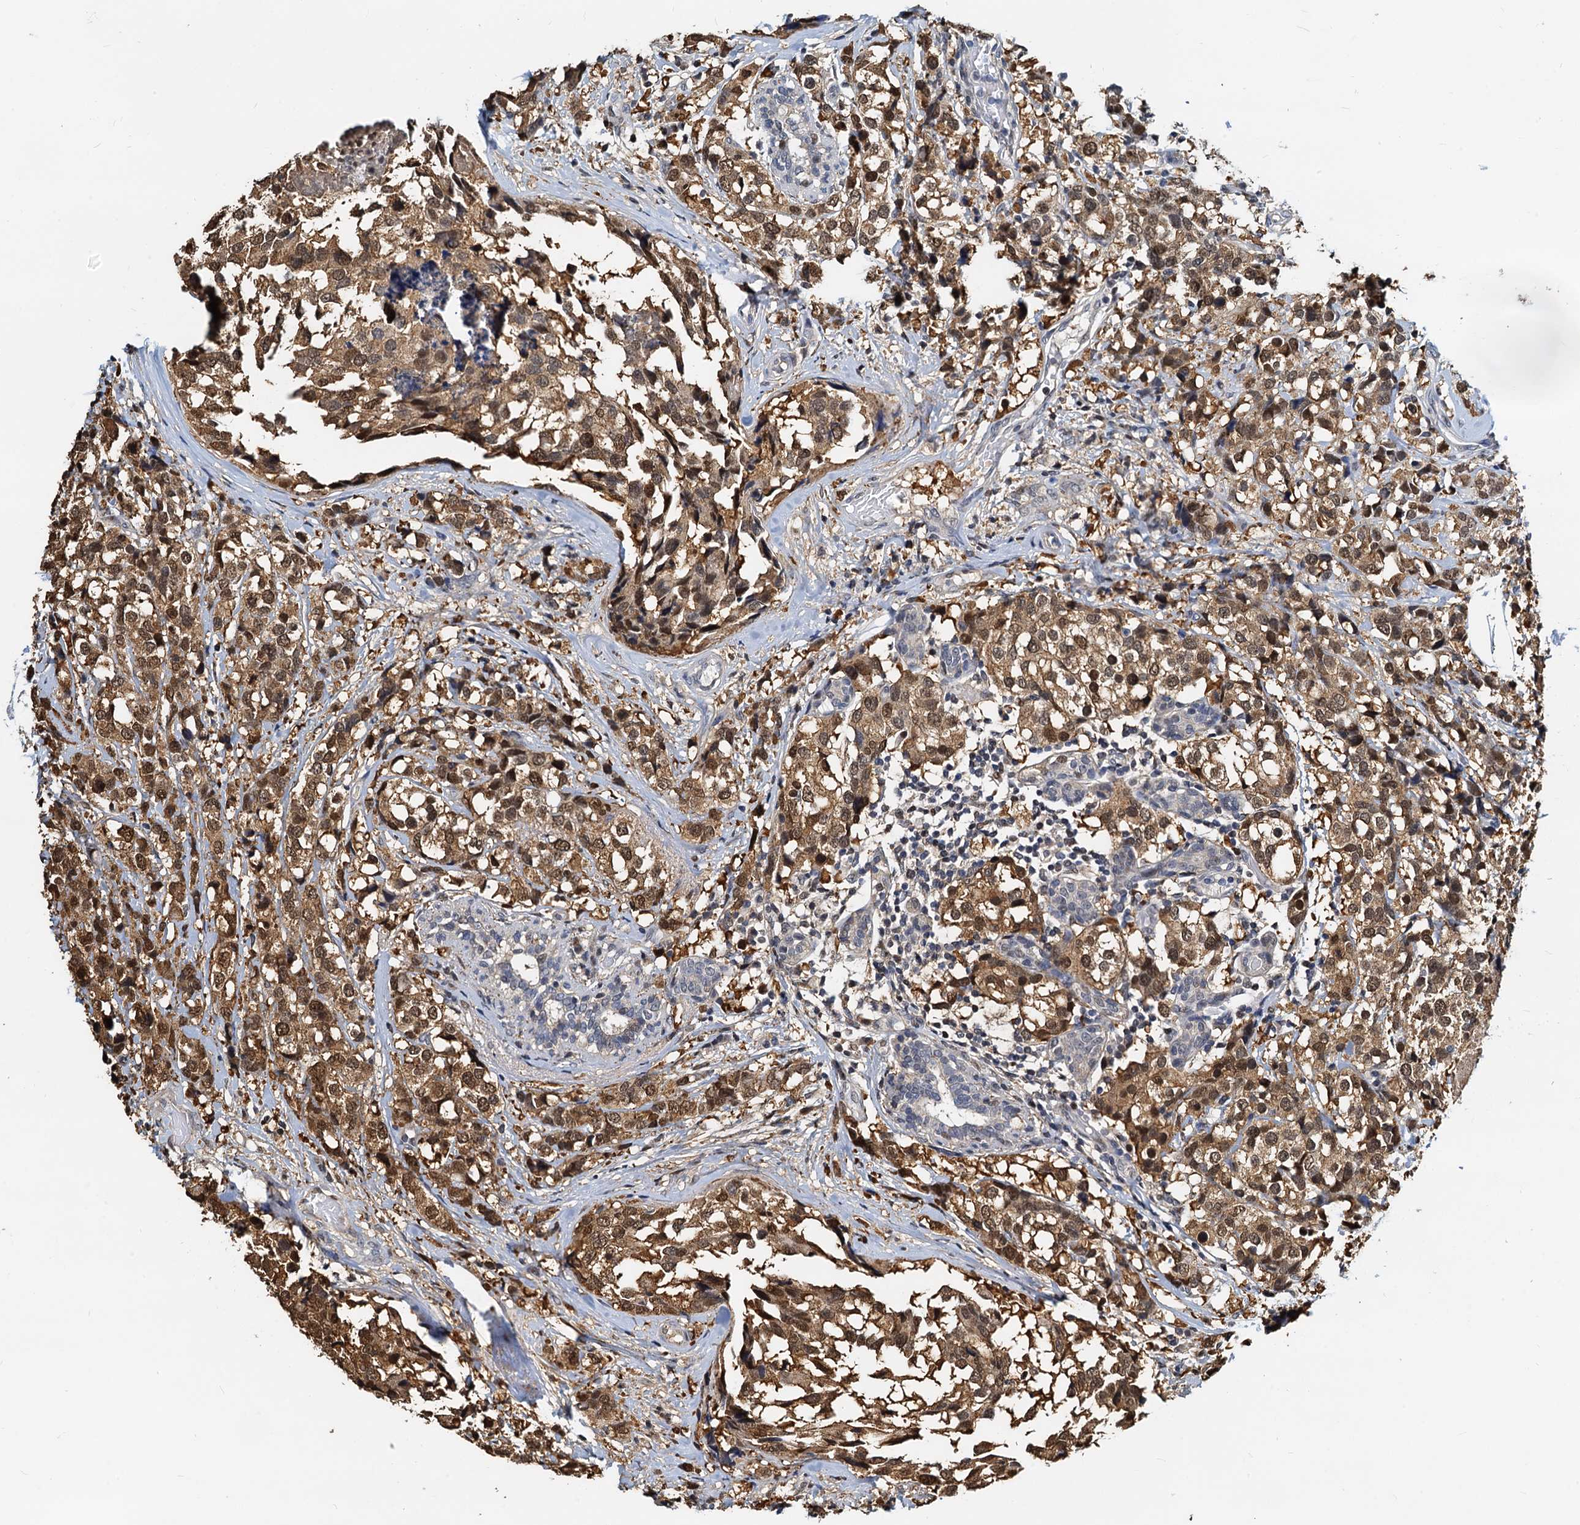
{"staining": {"intensity": "moderate", "quantity": ">75%", "location": "cytoplasmic/membranous,nuclear"}, "tissue": "breast cancer", "cell_type": "Tumor cells", "image_type": "cancer", "snomed": [{"axis": "morphology", "description": "Lobular carcinoma"}, {"axis": "topography", "description": "Breast"}], "caption": "Immunohistochemical staining of human breast cancer displays medium levels of moderate cytoplasmic/membranous and nuclear protein staining in about >75% of tumor cells.", "gene": "PTGES3", "patient": {"sex": "female", "age": 59}}